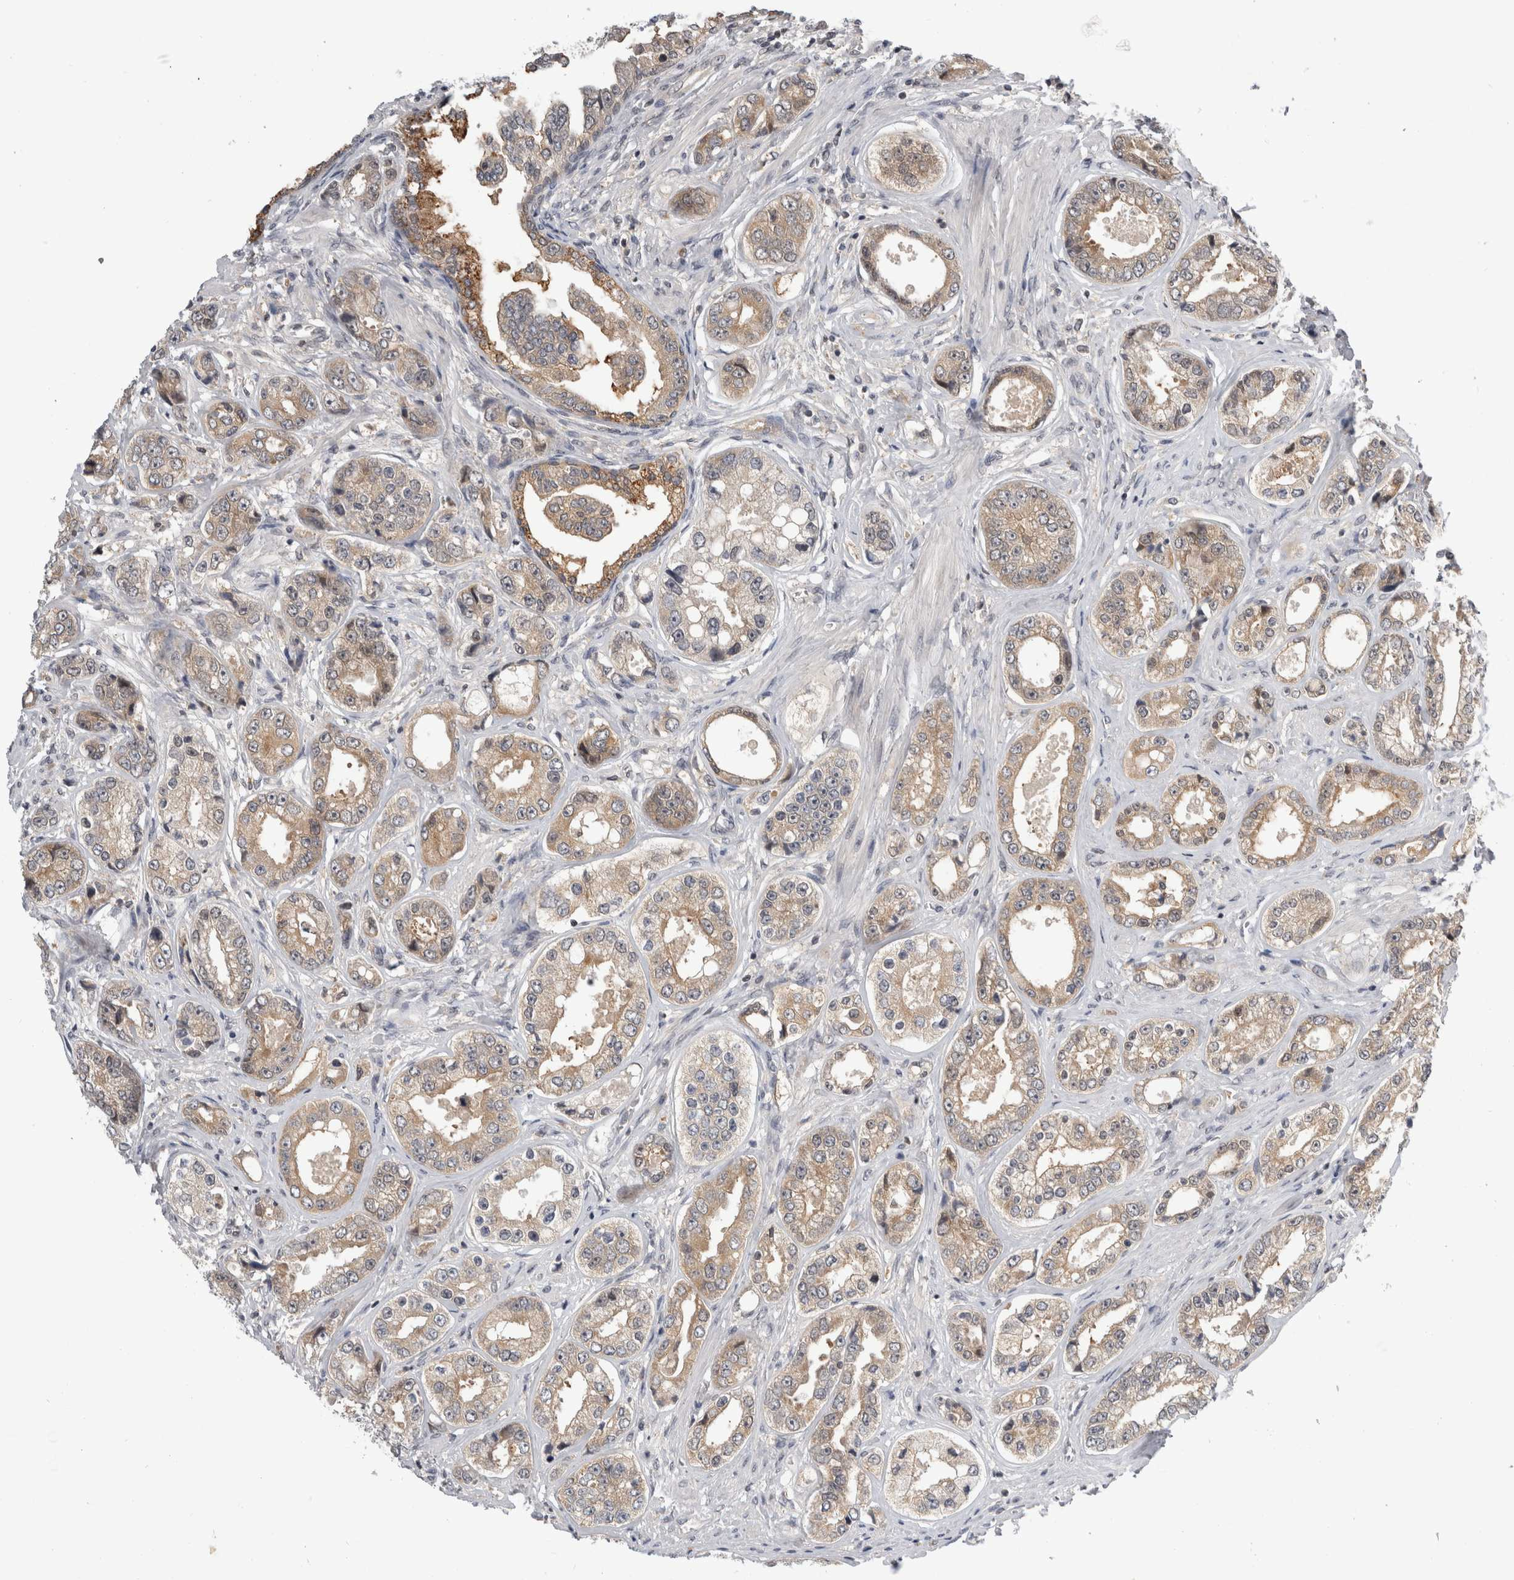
{"staining": {"intensity": "weak", "quantity": ">75%", "location": "cytoplasmic/membranous"}, "tissue": "prostate cancer", "cell_type": "Tumor cells", "image_type": "cancer", "snomed": [{"axis": "morphology", "description": "Adenocarcinoma, High grade"}, {"axis": "topography", "description": "Prostate"}], "caption": "A histopathology image of human prostate cancer (adenocarcinoma (high-grade)) stained for a protein shows weak cytoplasmic/membranous brown staining in tumor cells.", "gene": "PSMB2", "patient": {"sex": "male", "age": 61}}